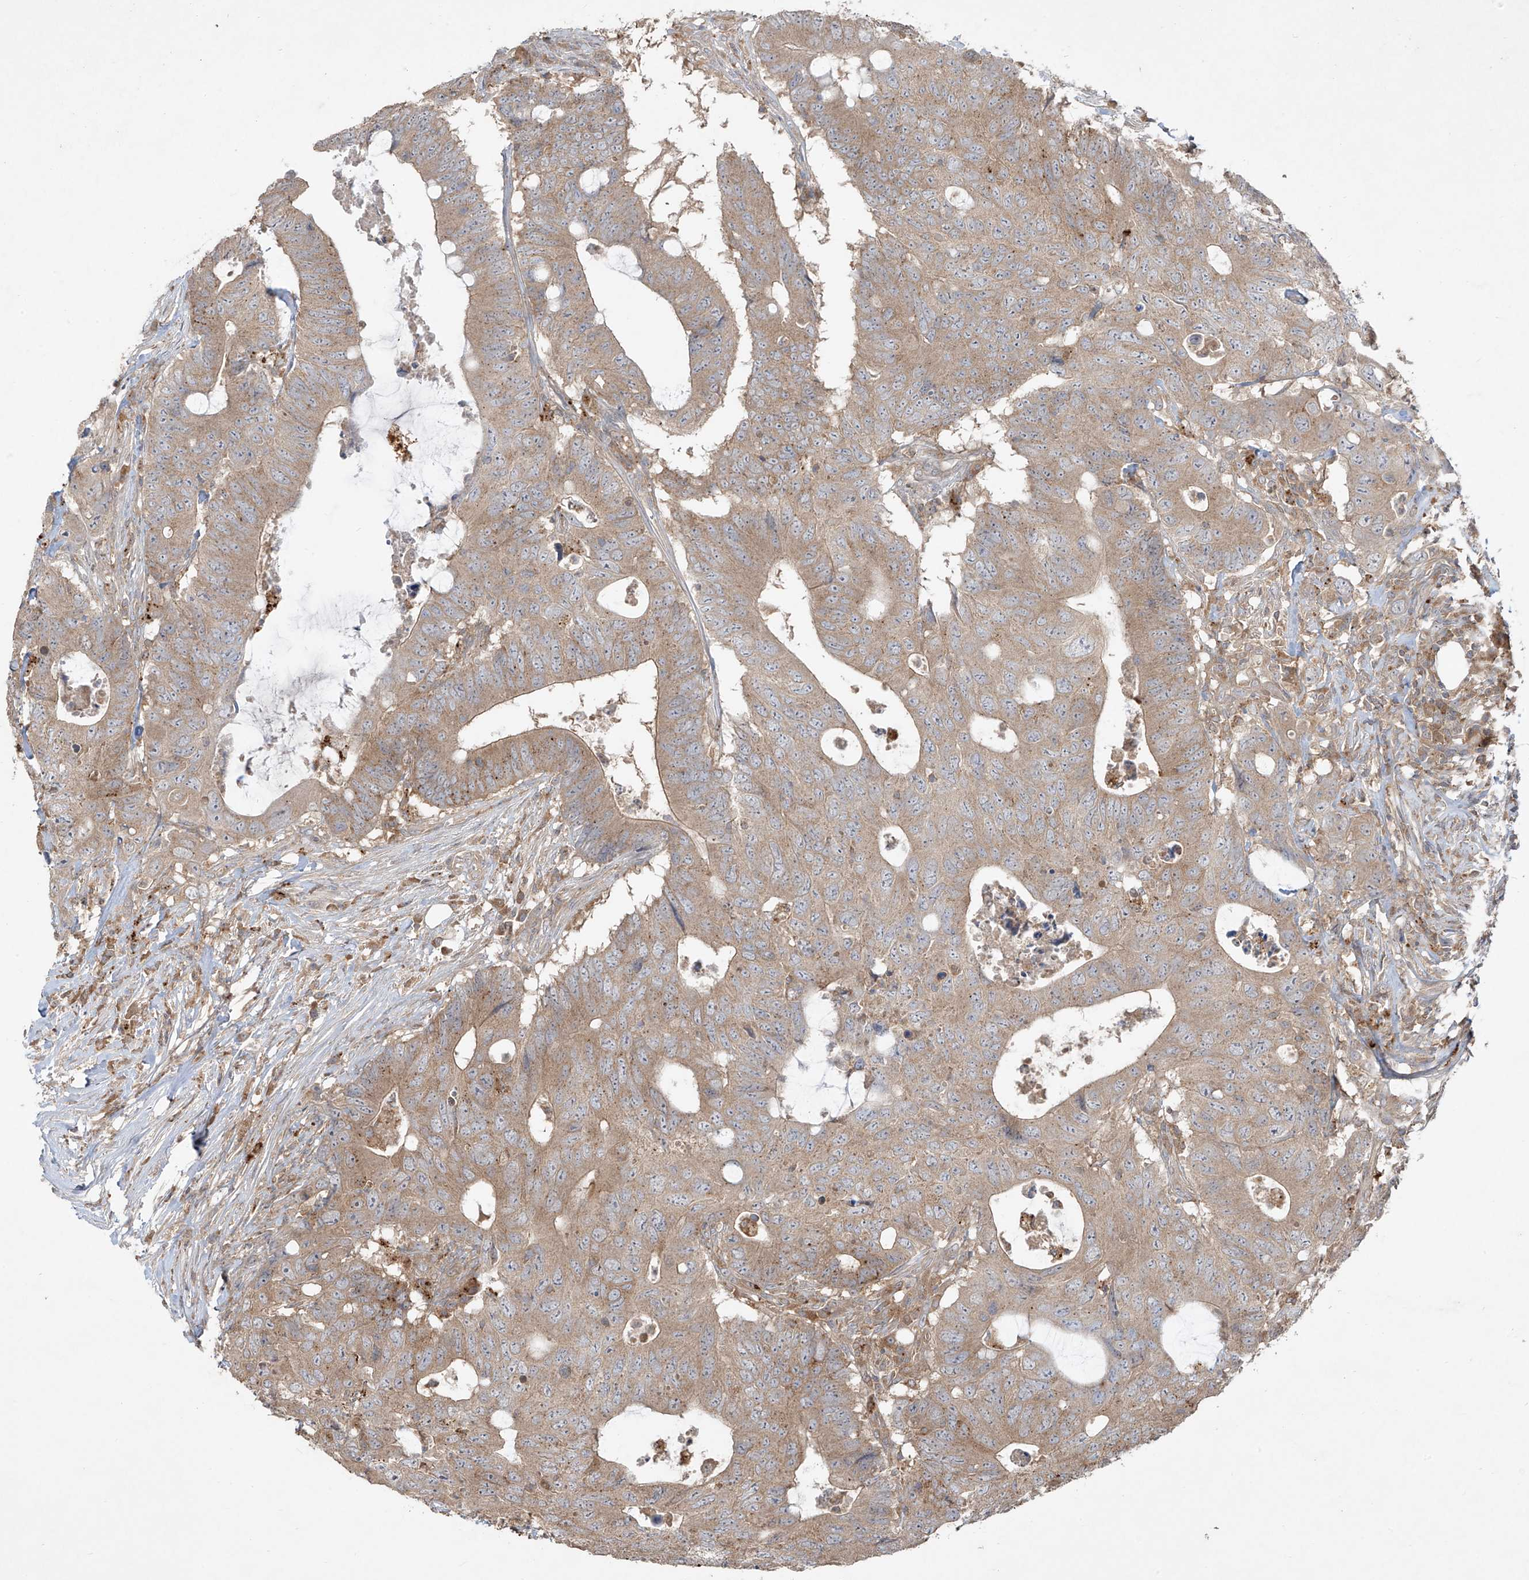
{"staining": {"intensity": "moderate", "quantity": ">75%", "location": "cytoplasmic/membranous"}, "tissue": "colorectal cancer", "cell_type": "Tumor cells", "image_type": "cancer", "snomed": [{"axis": "morphology", "description": "Adenocarcinoma, NOS"}, {"axis": "topography", "description": "Colon"}], "caption": "The histopathology image demonstrates a brown stain indicating the presence of a protein in the cytoplasmic/membranous of tumor cells in colorectal adenocarcinoma.", "gene": "LDAH", "patient": {"sex": "male", "age": 71}}